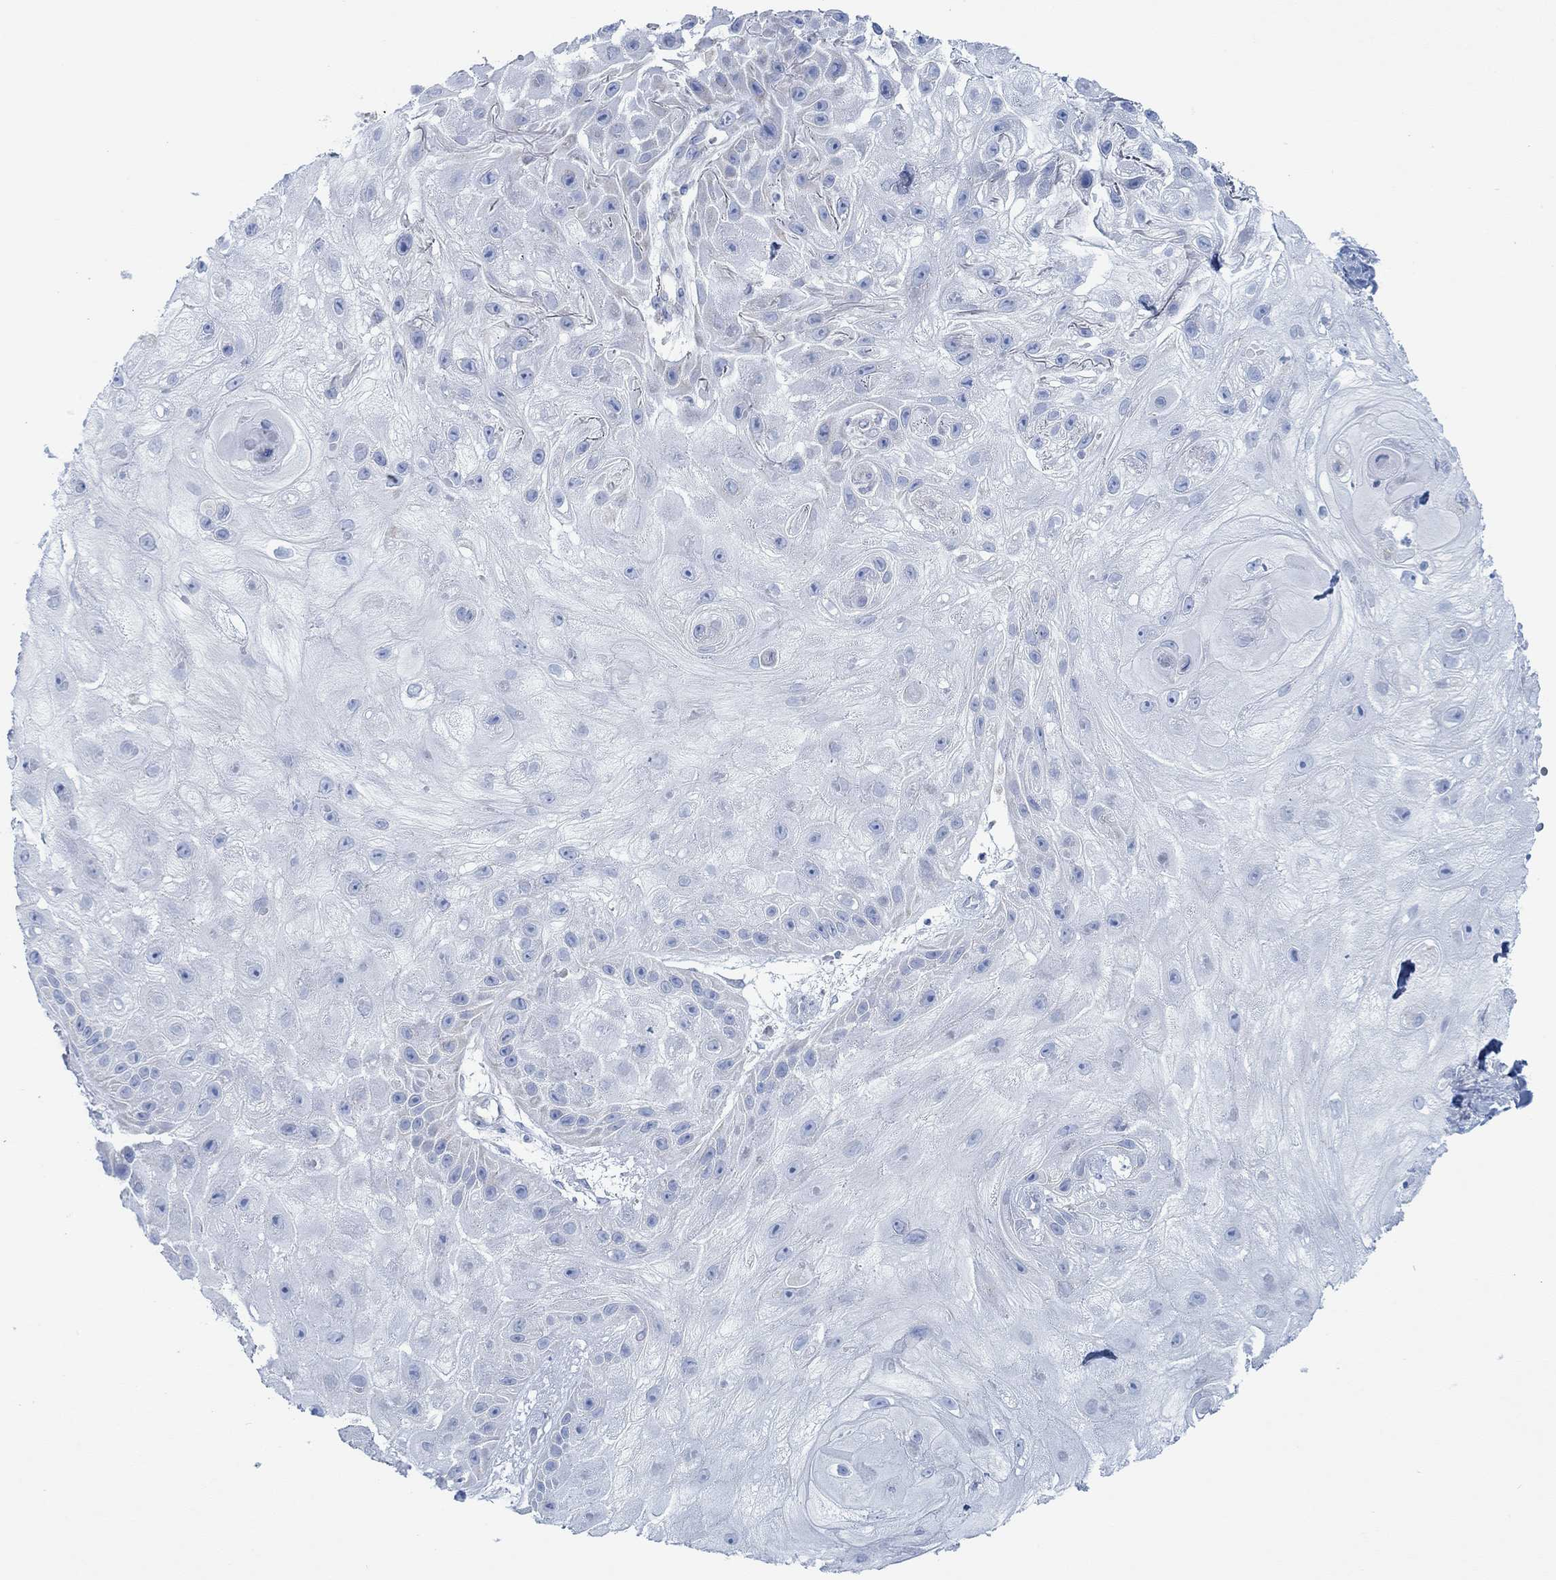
{"staining": {"intensity": "negative", "quantity": "none", "location": "none"}, "tissue": "skin cancer", "cell_type": "Tumor cells", "image_type": "cancer", "snomed": [{"axis": "morphology", "description": "Normal tissue, NOS"}, {"axis": "morphology", "description": "Squamous cell carcinoma, NOS"}, {"axis": "topography", "description": "Skin"}], "caption": "A micrograph of squamous cell carcinoma (skin) stained for a protein exhibits no brown staining in tumor cells.", "gene": "GLOD5", "patient": {"sex": "male", "age": 79}}